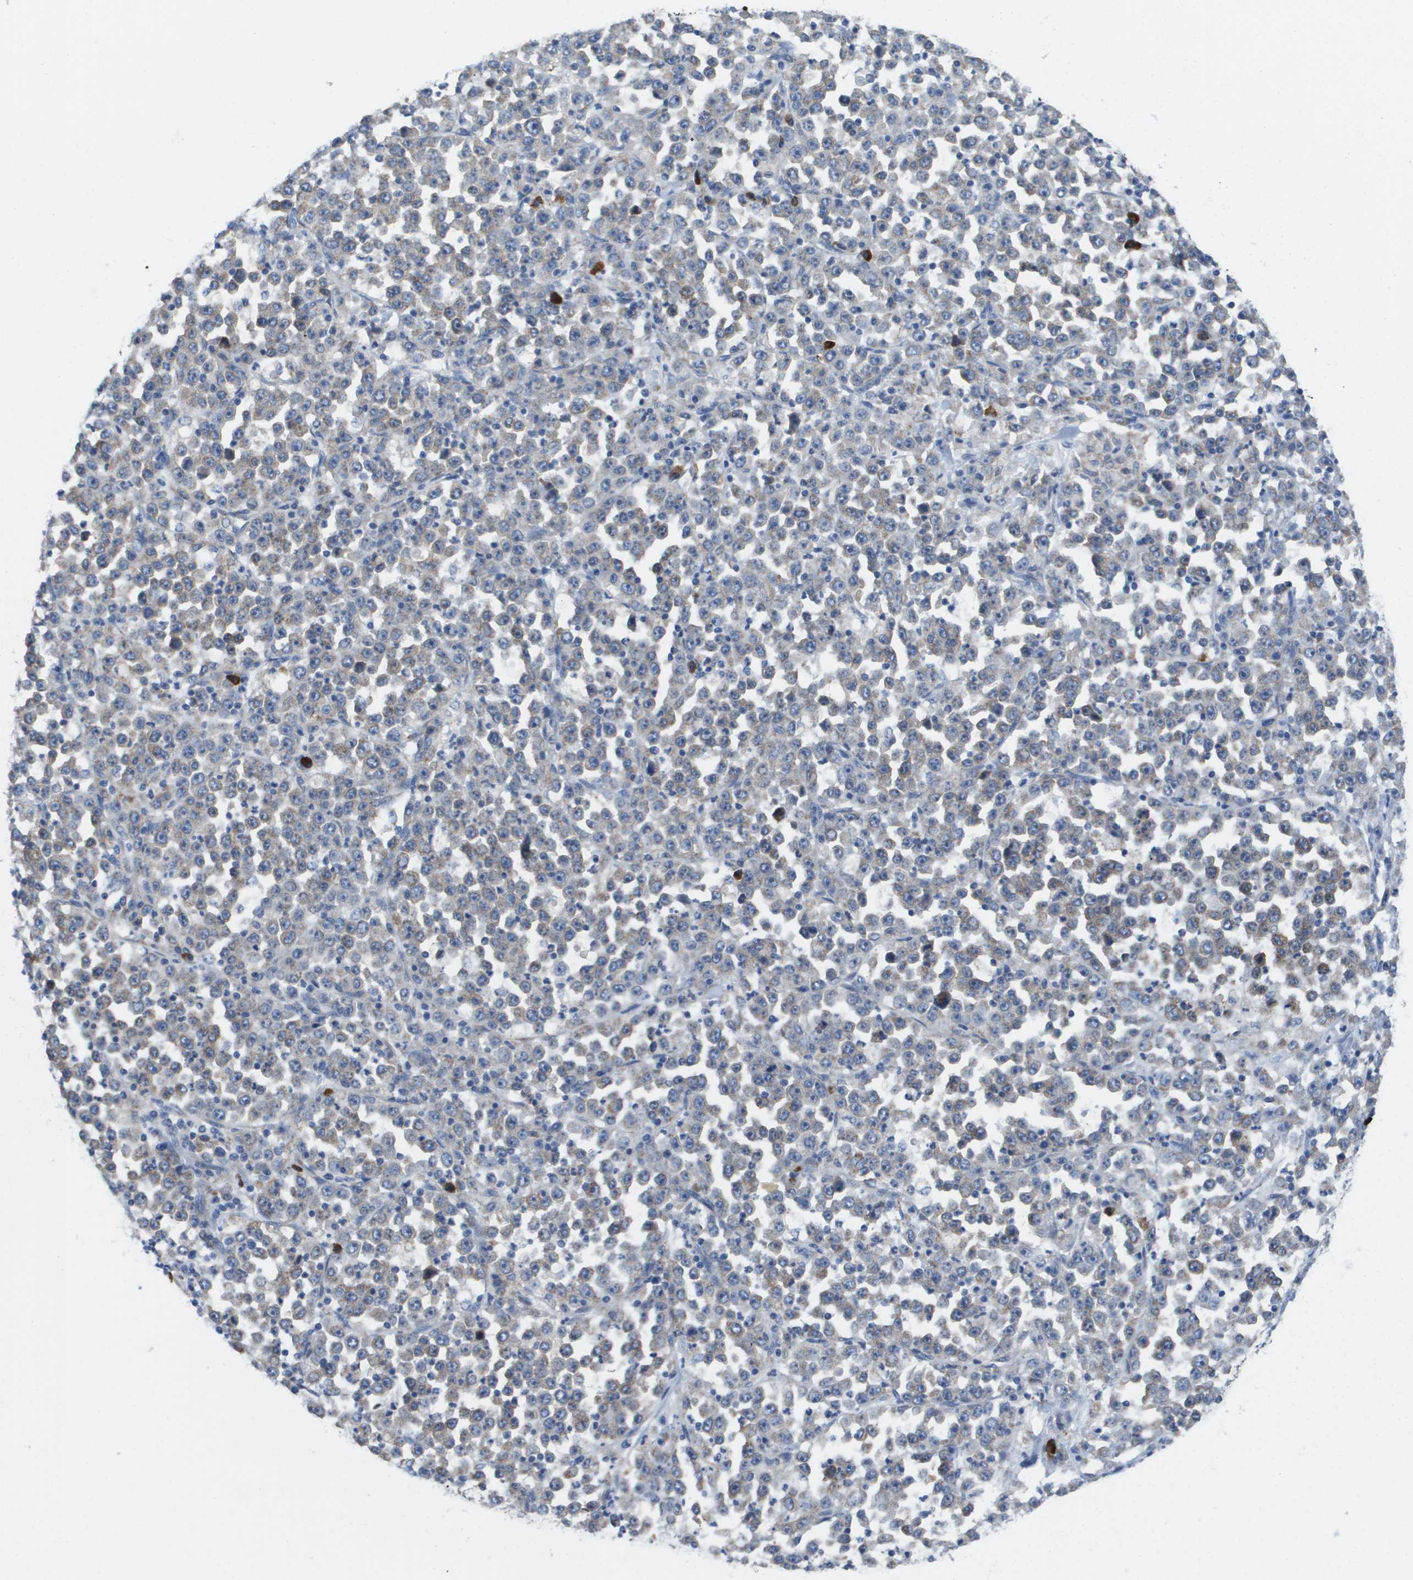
{"staining": {"intensity": "weak", "quantity": "<25%", "location": "cytoplasmic/membranous"}, "tissue": "stomach cancer", "cell_type": "Tumor cells", "image_type": "cancer", "snomed": [{"axis": "morphology", "description": "Normal tissue, NOS"}, {"axis": "morphology", "description": "Adenocarcinoma, NOS"}, {"axis": "topography", "description": "Stomach, upper"}, {"axis": "topography", "description": "Stomach"}], "caption": "Immunohistochemical staining of stomach cancer (adenocarcinoma) reveals no significant staining in tumor cells. (Stains: DAB (3,3'-diaminobenzidine) immunohistochemistry (IHC) with hematoxylin counter stain, Microscopy: brightfield microscopy at high magnification).", "gene": "CD3G", "patient": {"sex": "male", "age": 59}}